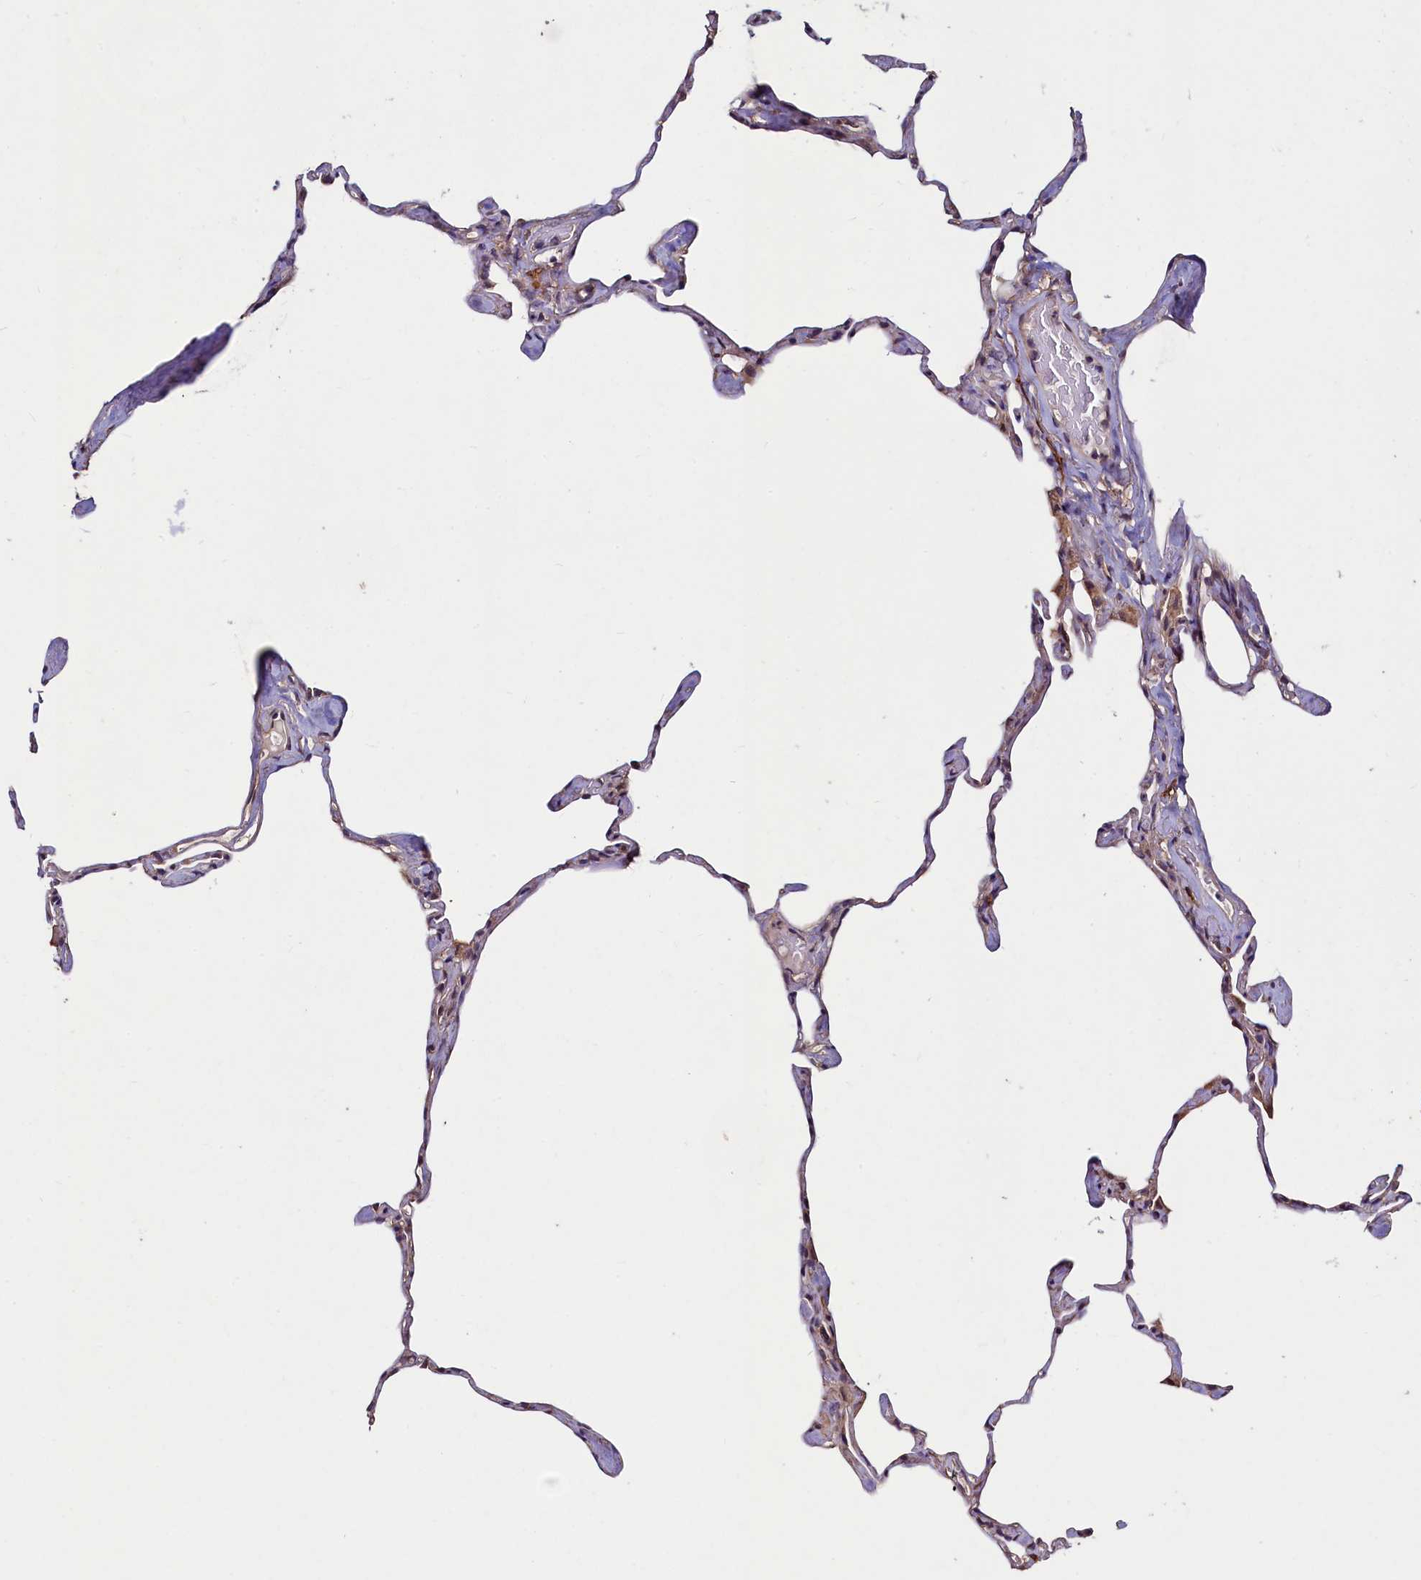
{"staining": {"intensity": "weak", "quantity": "25%-75%", "location": "cytoplasmic/membranous"}, "tissue": "lung", "cell_type": "Alveolar cells", "image_type": "normal", "snomed": [{"axis": "morphology", "description": "Normal tissue, NOS"}, {"axis": "topography", "description": "Lung"}], "caption": "IHC image of normal lung: lung stained using immunohistochemistry (IHC) displays low levels of weak protein expression localized specifically in the cytoplasmic/membranous of alveolar cells, appearing as a cytoplasmic/membranous brown color.", "gene": "PALM", "patient": {"sex": "male", "age": 65}}